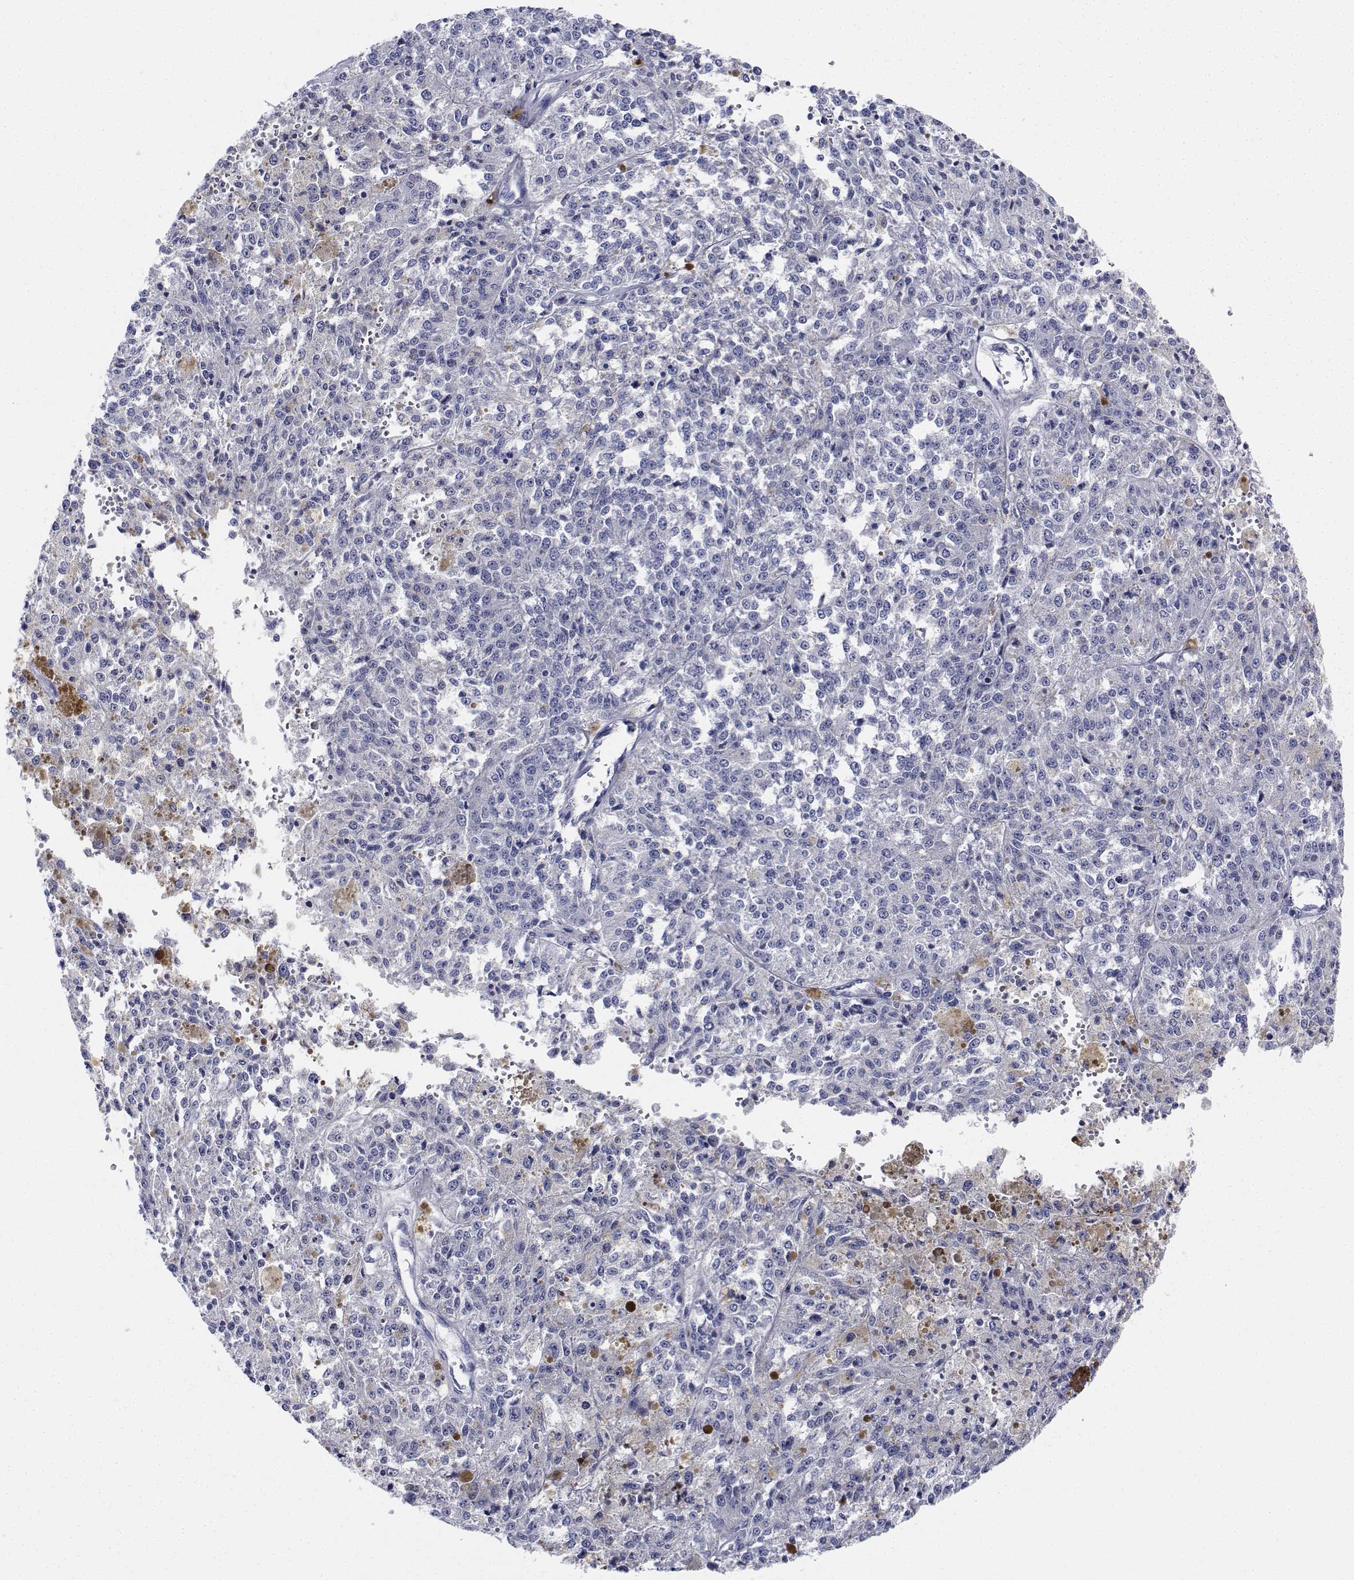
{"staining": {"intensity": "negative", "quantity": "none", "location": "none"}, "tissue": "melanoma", "cell_type": "Tumor cells", "image_type": "cancer", "snomed": [{"axis": "morphology", "description": "Malignant melanoma, Metastatic site"}, {"axis": "topography", "description": "Lymph node"}], "caption": "Immunohistochemistry micrograph of melanoma stained for a protein (brown), which reveals no staining in tumor cells. Brightfield microscopy of IHC stained with DAB (3,3'-diaminobenzidine) (brown) and hematoxylin (blue), captured at high magnification.", "gene": "CDHR3", "patient": {"sex": "female", "age": 64}}